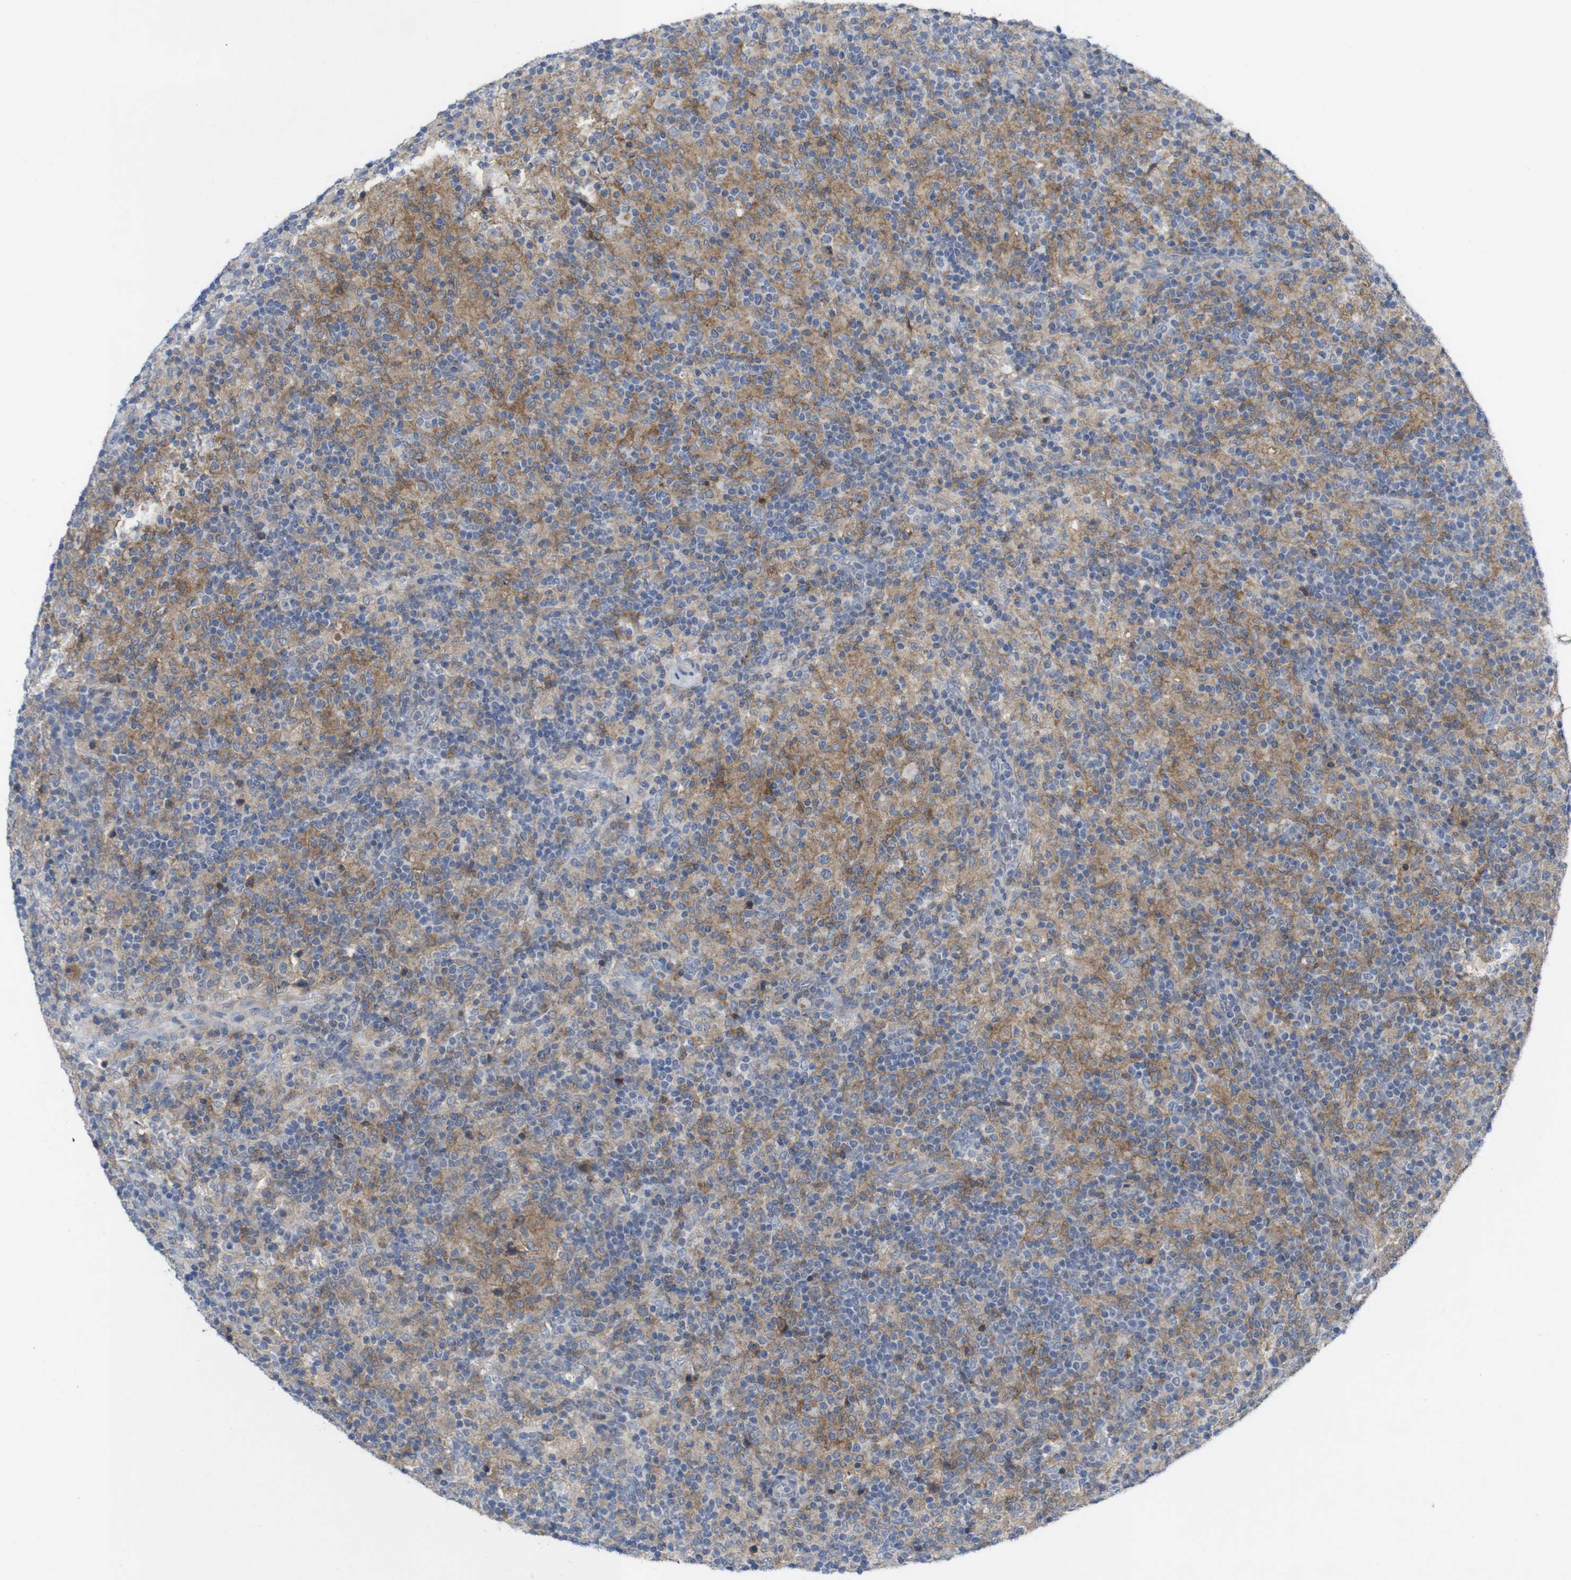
{"staining": {"intensity": "negative", "quantity": "none", "location": "none"}, "tissue": "lymphoma", "cell_type": "Tumor cells", "image_type": "cancer", "snomed": [{"axis": "morphology", "description": "Hodgkin's disease, NOS"}, {"axis": "topography", "description": "Lymph node"}], "caption": "Photomicrograph shows no significant protein expression in tumor cells of Hodgkin's disease.", "gene": "SLAMF7", "patient": {"sex": "male", "age": 70}}